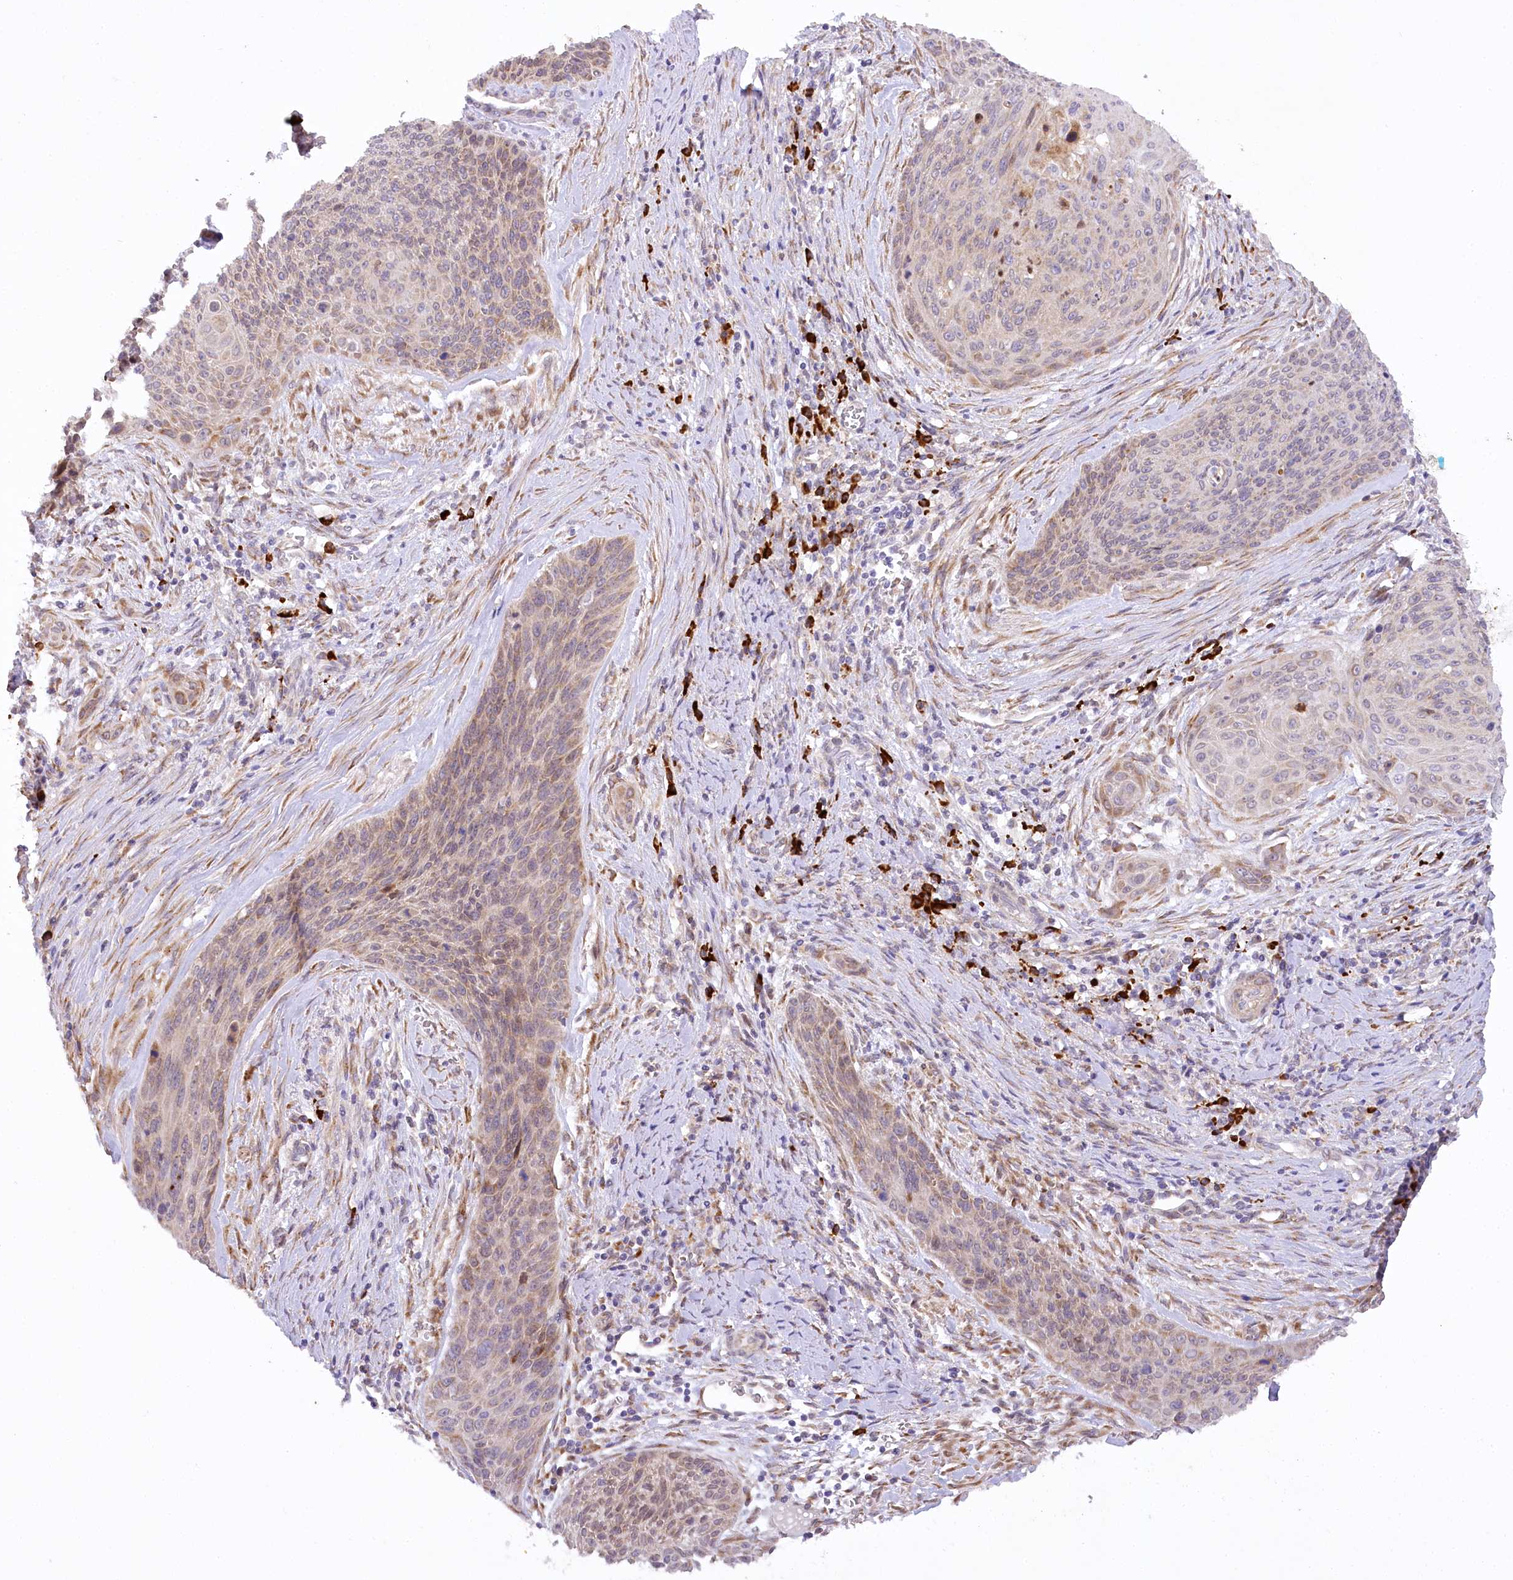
{"staining": {"intensity": "weak", "quantity": "<25%", "location": "cytoplasmic/membranous"}, "tissue": "cervical cancer", "cell_type": "Tumor cells", "image_type": "cancer", "snomed": [{"axis": "morphology", "description": "Squamous cell carcinoma, NOS"}, {"axis": "topography", "description": "Cervix"}], "caption": "IHC micrograph of human squamous cell carcinoma (cervical) stained for a protein (brown), which shows no positivity in tumor cells.", "gene": "NCKAP5", "patient": {"sex": "female", "age": 55}}